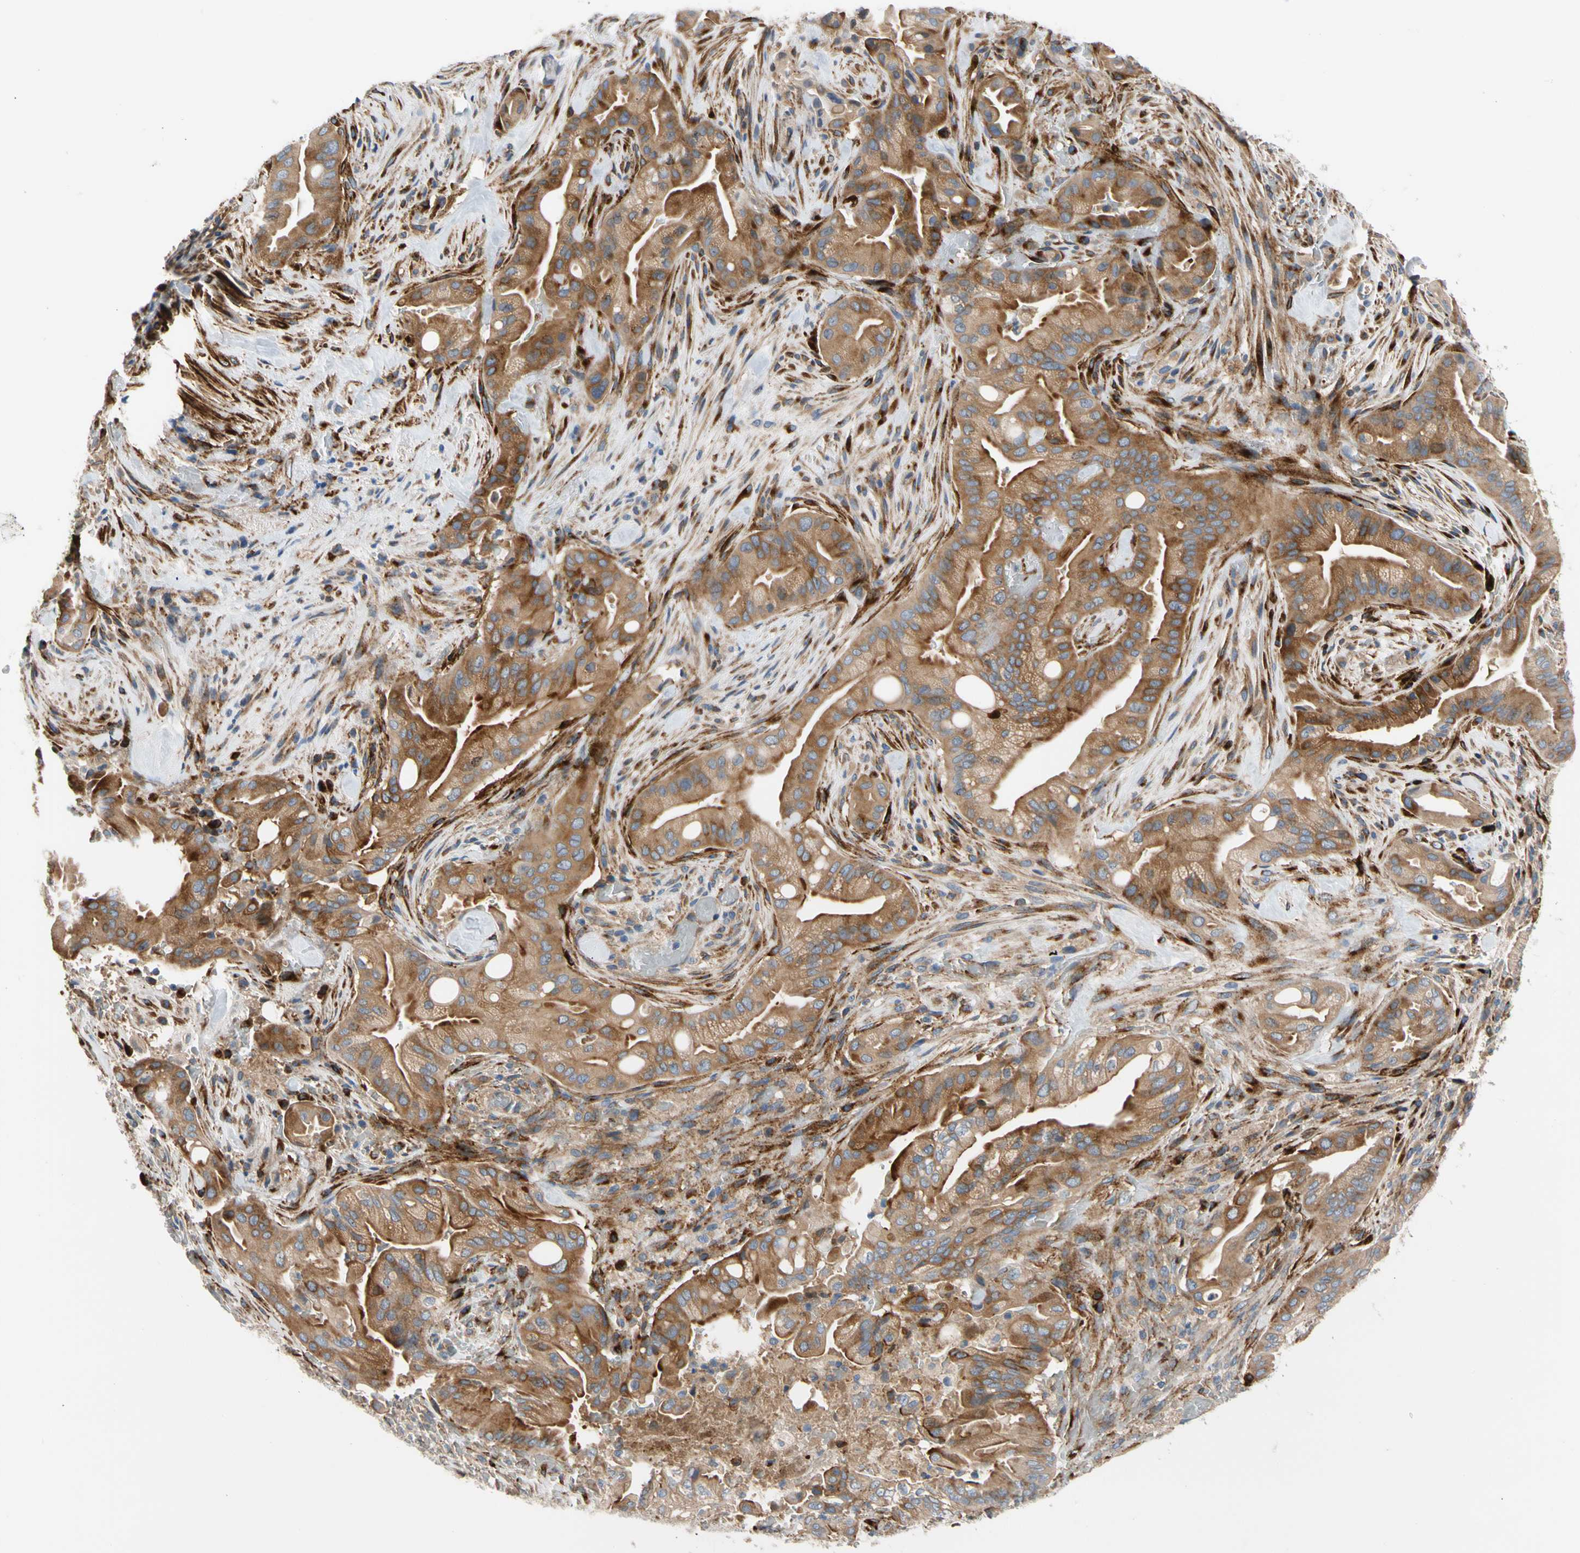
{"staining": {"intensity": "moderate", "quantity": ">75%", "location": "cytoplasmic/membranous"}, "tissue": "liver cancer", "cell_type": "Tumor cells", "image_type": "cancer", "snomed": [{"axis": "morphology", "description": "Cholangiocarcinoma"}, {"axis": "topography", "description": "Liver"}], "caption": "DAB immunohistochemical staining of liver cancer exhibits moderate cytoplasmic/membranous protein staining in about >75% of tumor cells. The protein is stained brown, and the nuclei are stained in blue (DAB (3,3'-diaminobenzidine) IHC with brightfield microscopy, high magnification).", "gene": "ENTREP3", "patient": {"sex": "female", "age": 68}}